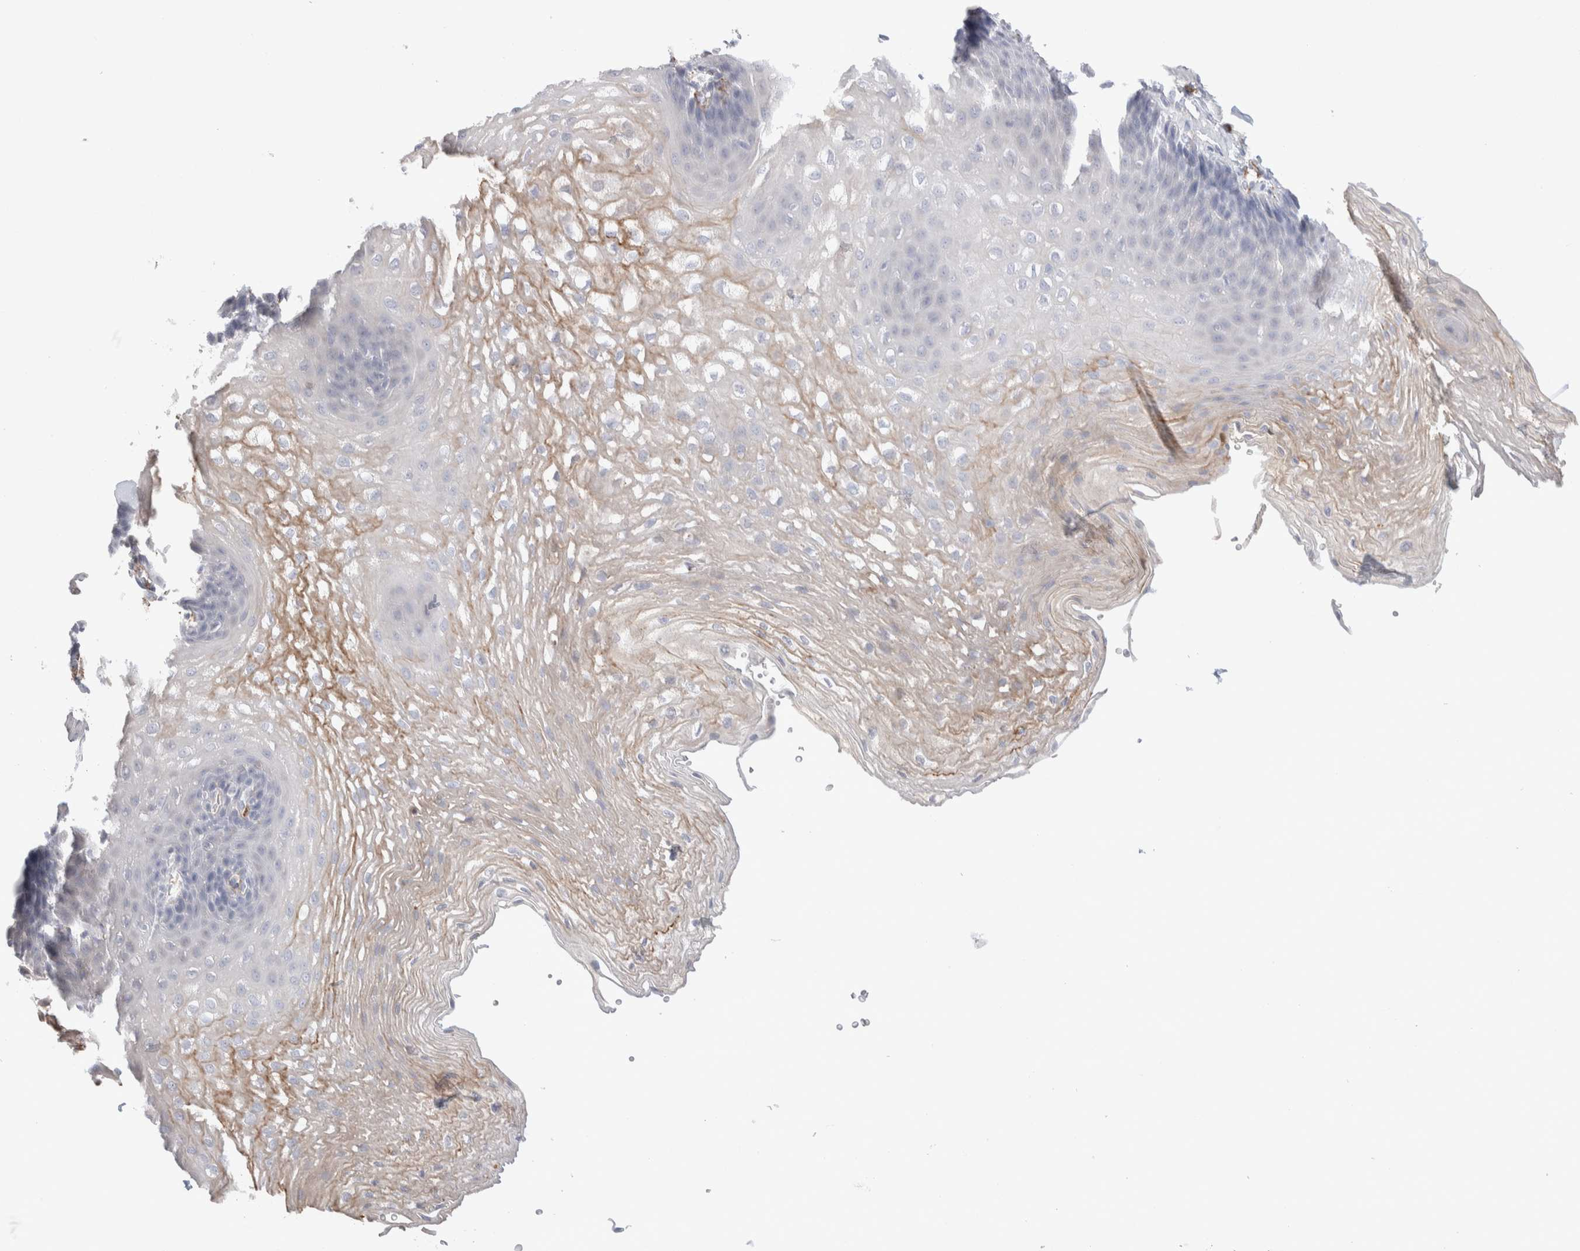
{"staining": {"intensity": "weak", "quantity": "<25%", "location": "cytoplasmic/membranous"}, "tissue": "esophagus", "cell_type": "Squamous epithelial cells", "image_type": "normal", "snomed": [{"axis": "morphology", "description": "Normal tissue, NOS"}, {"axis": "topography", "description": "Esophagus"}], "caption": "Immunohistochemistry of benign esophagus demonstrates no expression in squamous epithelial cells. The staining was performed using DAB (3,3'-diaminobenzidine) to visualize the protein expression in brown, while the nuclei were stained in blue with hematoxylin (Magnification: 20x).", "gene": "SEPTIN4", "patient": {"sex": "female", "age": 66}}